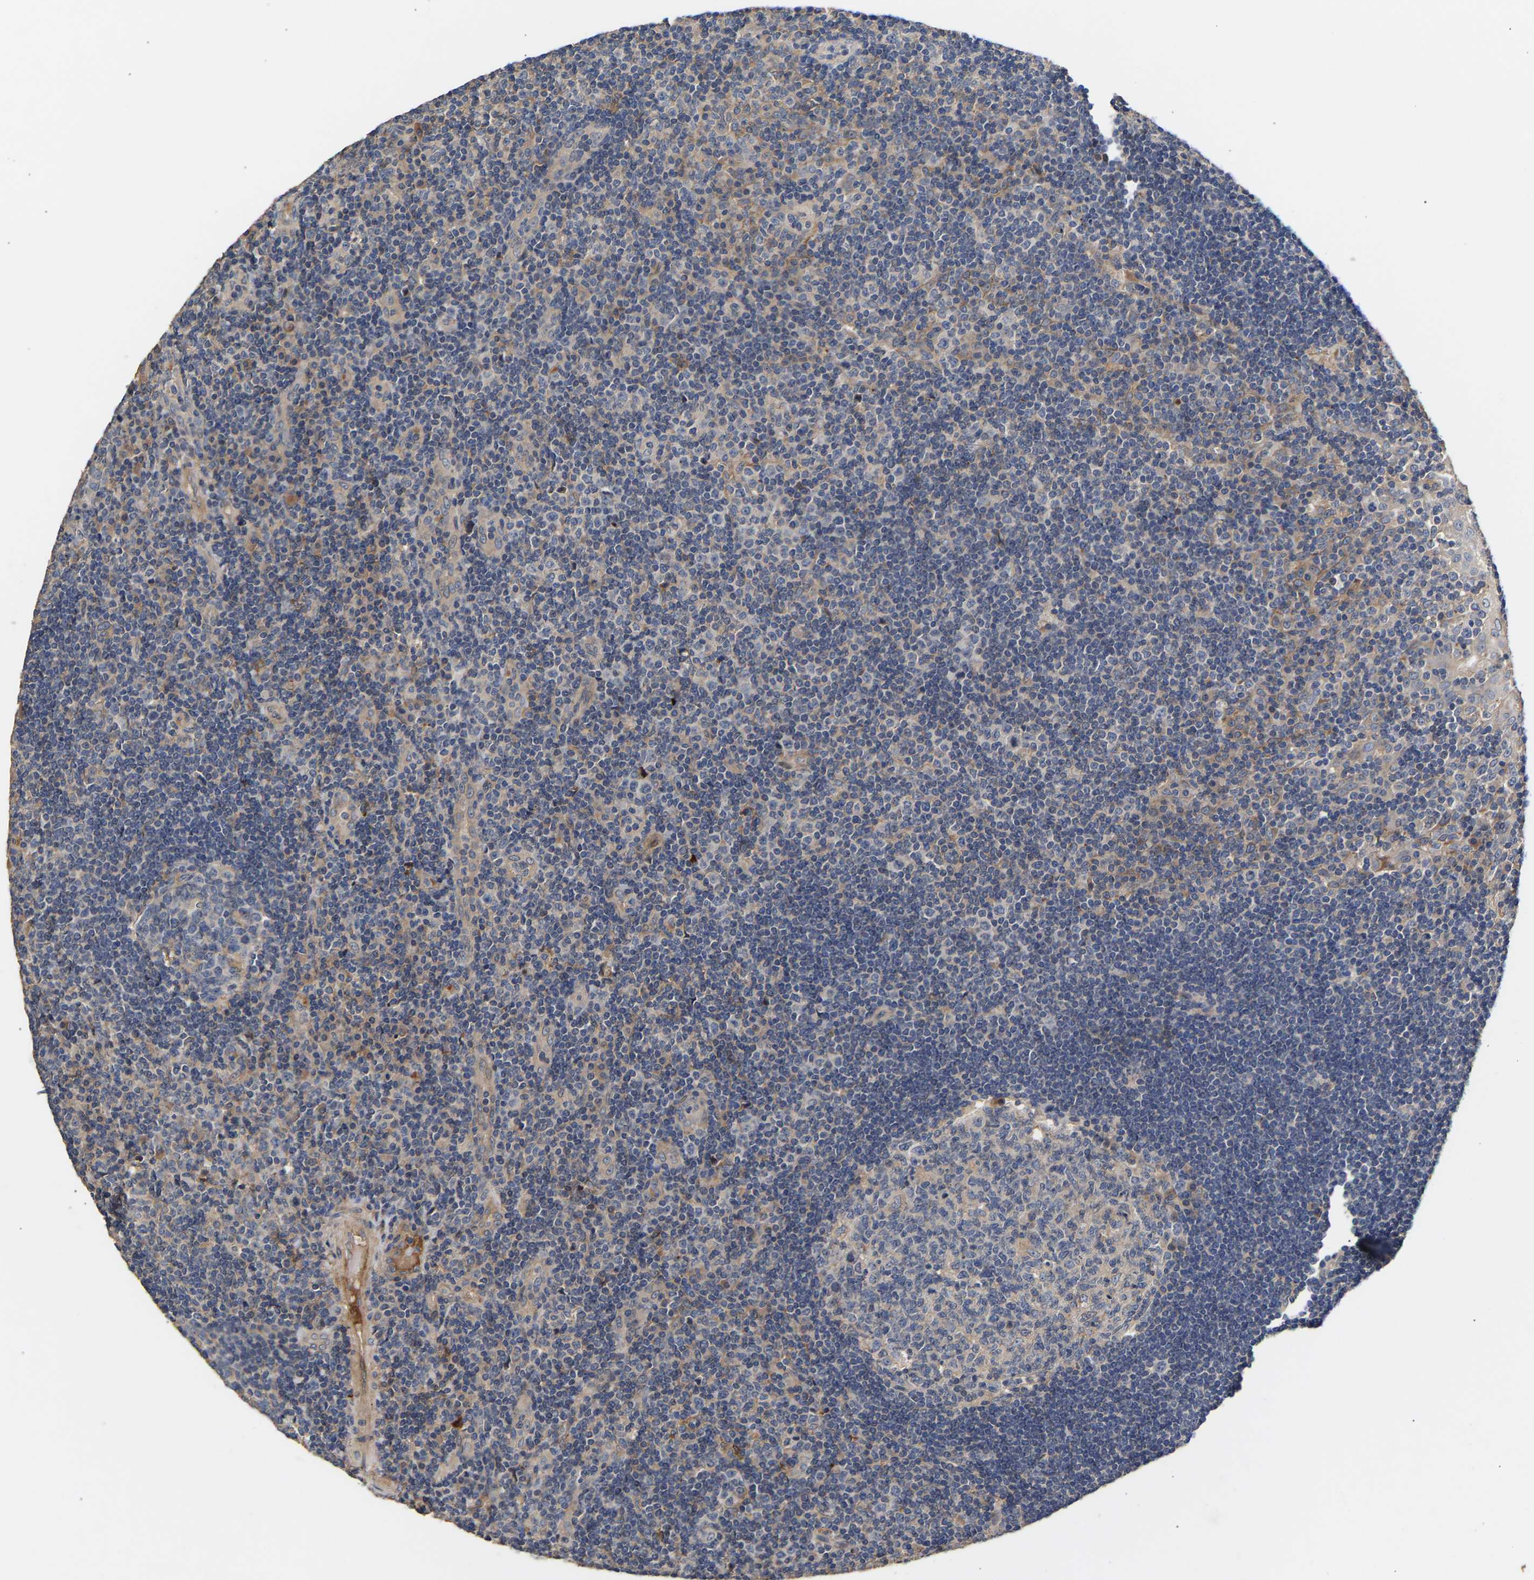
{"staining": {"intensity": "weak", "quantity": "<25%", "location": "cytoplasmic/membranous"}, "tissue": "tonsil", "cell_type": "Germinal center cells", "image_type": "normal", "snomed": [{"axis": "morphology", "description": "Normal tissue, NOS"}, {"axis": "topography", "description": "Tonsil"}], "caption": "Immunohistochemistry photomicrograph of unremarkable tonsil stained for a protein (brown), which displays no positivity in germinal center cells.", "gene": "KASH5", "patient": {"sex": "female", "age": 40}}